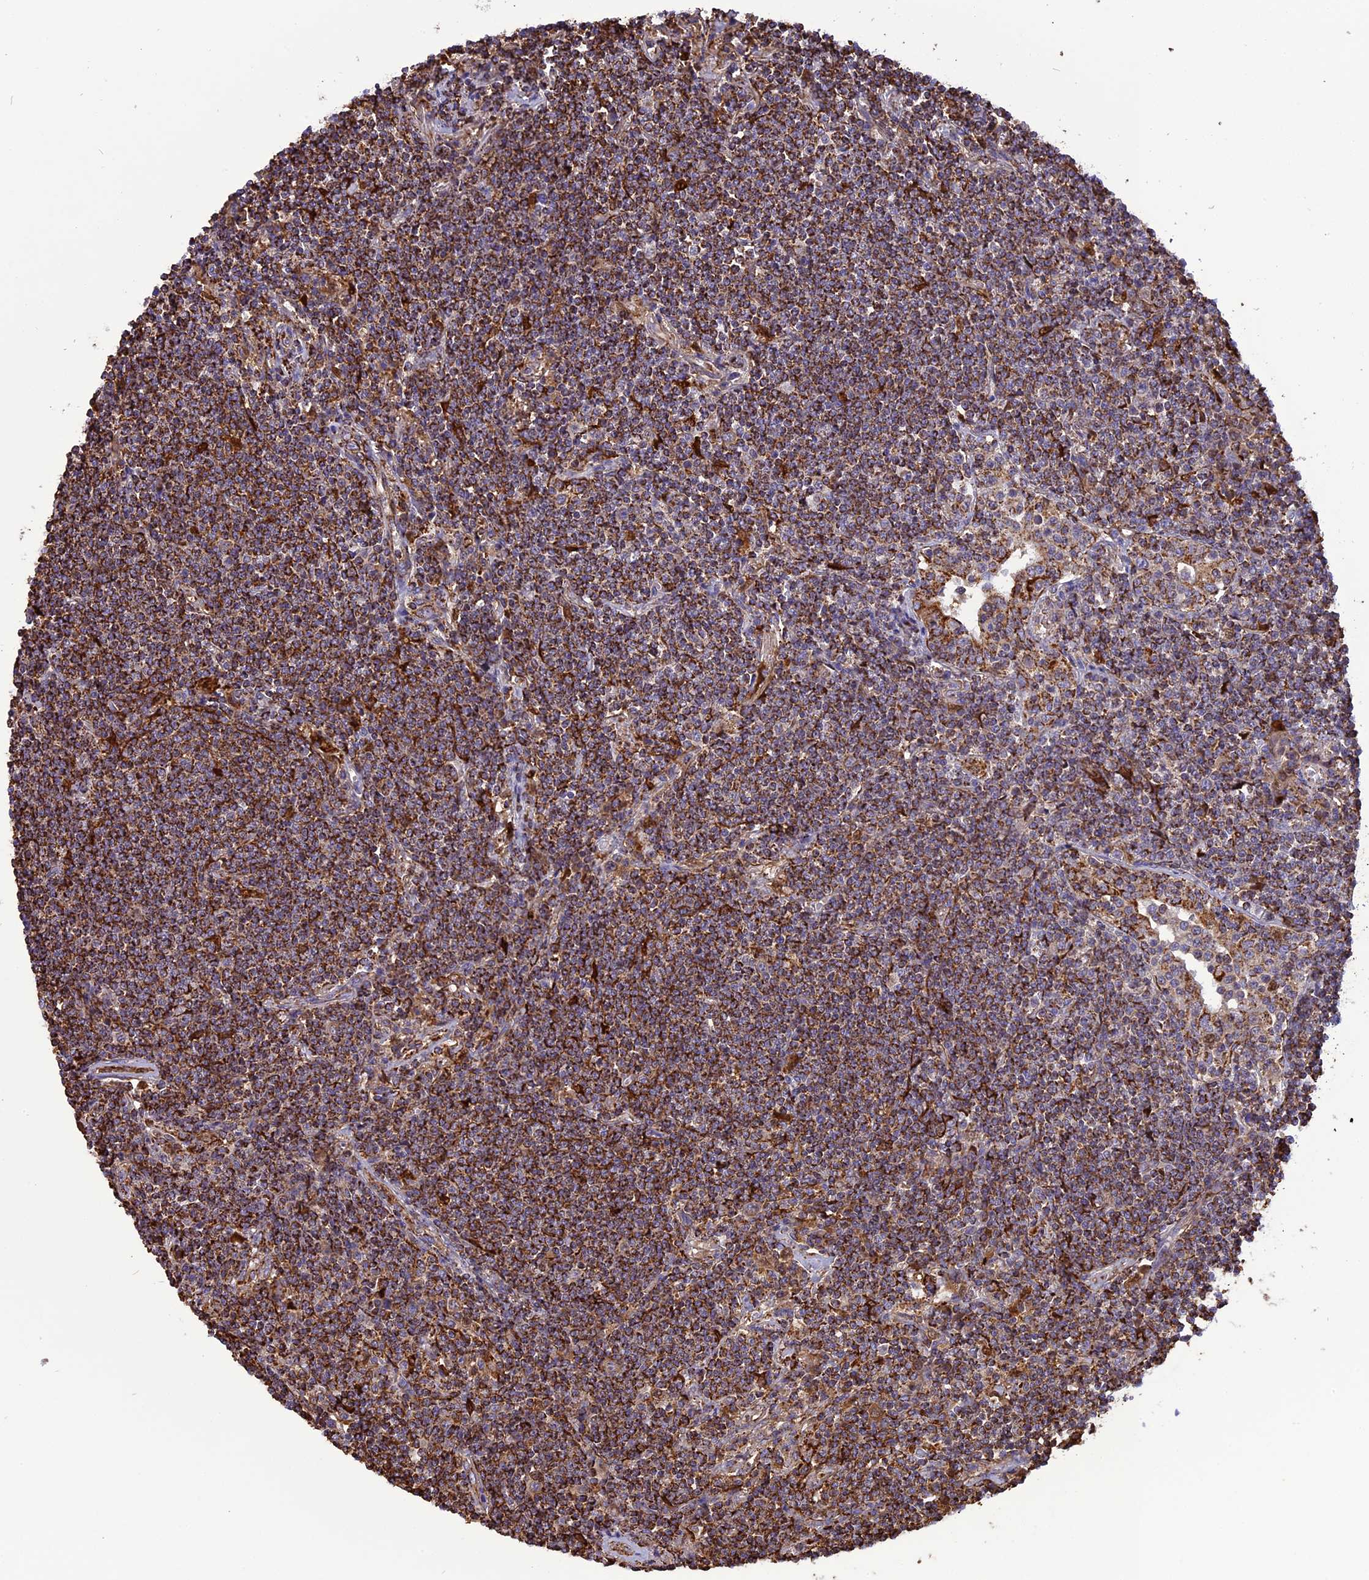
{"staining": {"intensity": "moderate", "quantity": ">75%", "location": "cytoplasmic/membranous"}, "tissue": "lymphoma", "cell_type": "Tumor cells", "image_type": "cancer", "snomed": [{"axis": "morphology", "description": "Malignant lymphoma, non-Hodgkin's type, Low grade"}, {"axis": "topography", "description": "Lung"}], "caption": "The immunohistochemical stain shows moderate cytoplasmic/membranous staining in tumor cells of malignant lymphoma, non-Hodgkin's type (low-grade) tissue.", "gene": "KCNG1", "patient": {"sex": "female", "age": 71}}